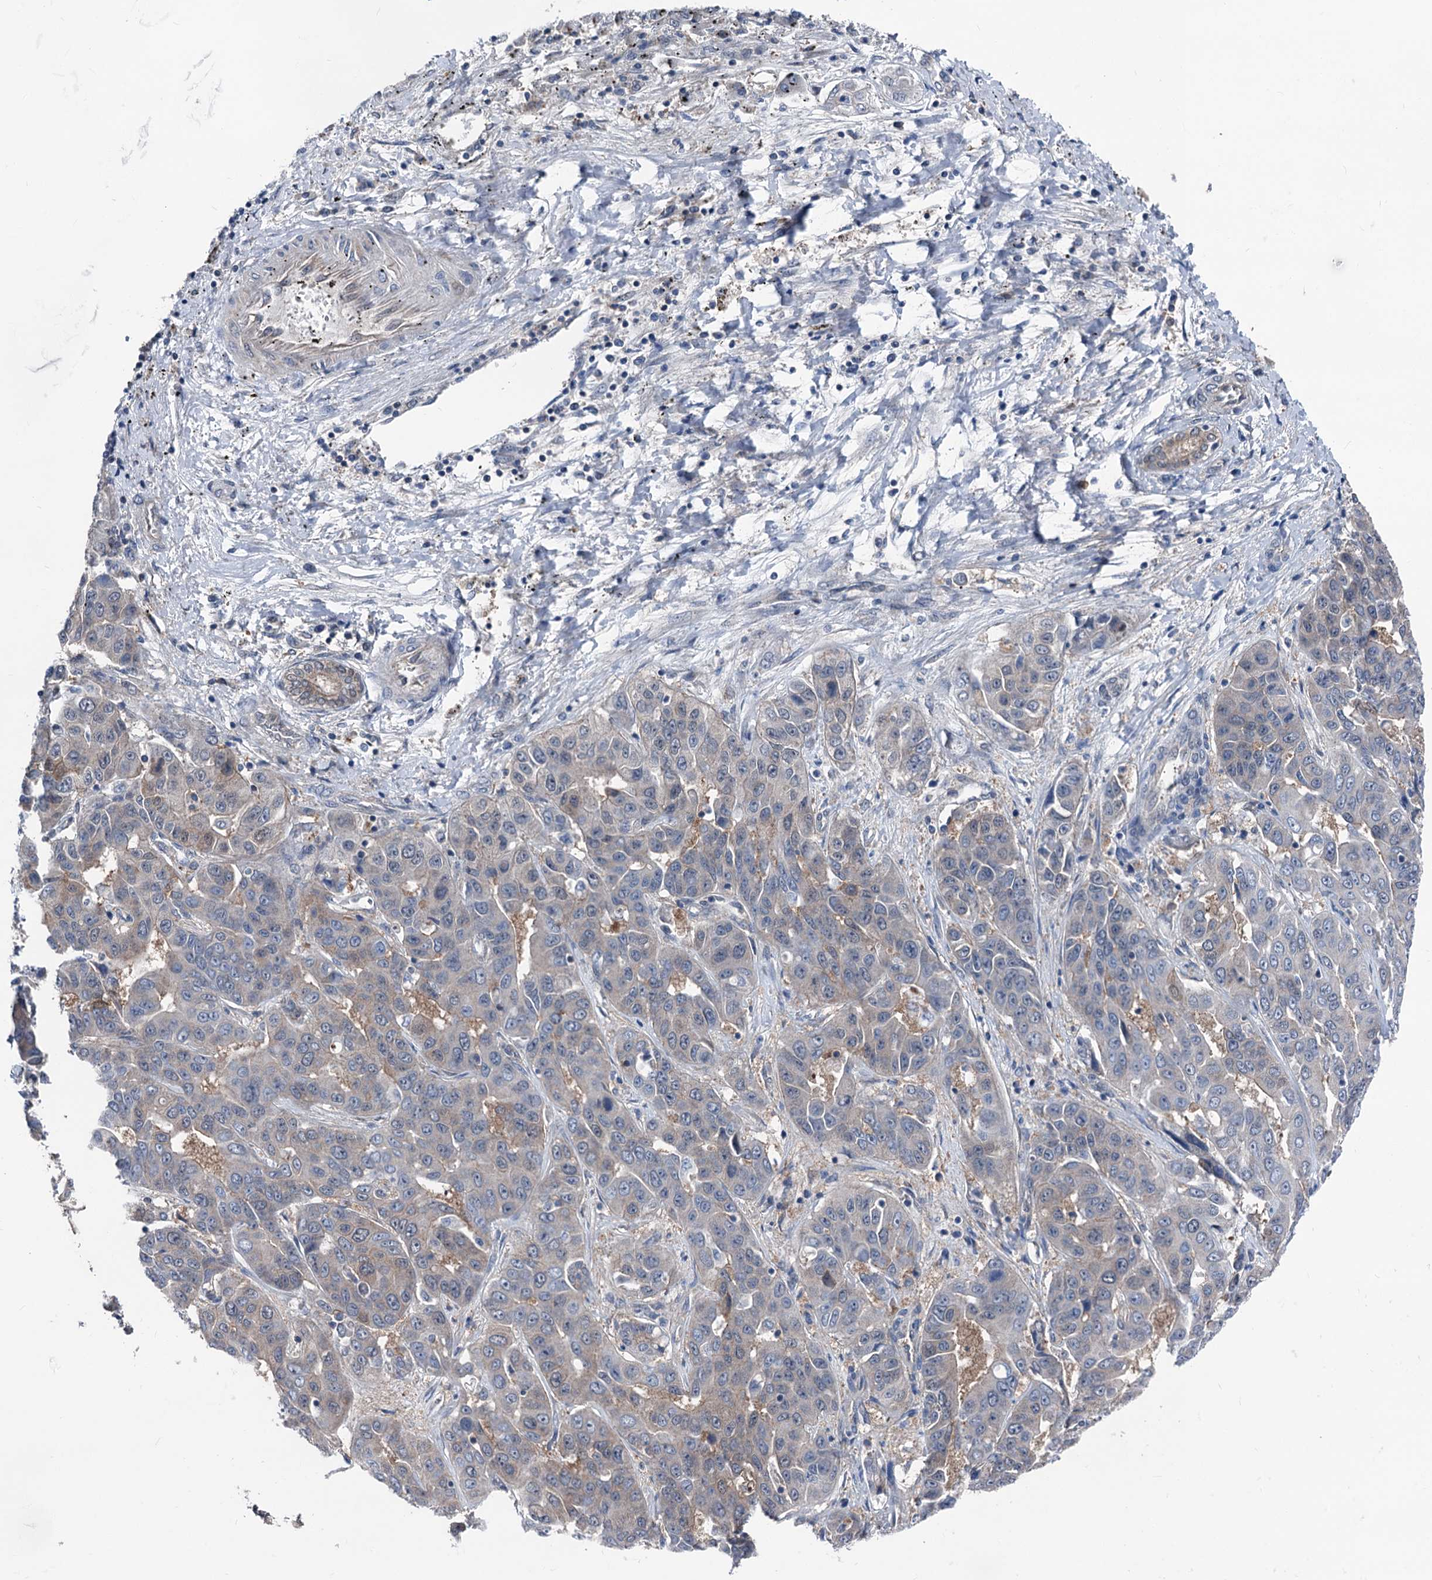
{"staining": {"intensity": "weak", "quantity": "<25%", "location": "cytoplasmic/membranous"}, "tissue": "liver cancer", "cell_type": "Tumor cells", "image_type": "cancer", "snomed": [{"axis": "morphology", "description": "Cholangiocarcinoma"}, {"axis": "topography", "description": "Liver"}], "caption": "There is no significant expression in tumor cells of liver cancer. The staining was performed using DAB (3,3'-diaminobenzidine) to visualize the protein expression in brown, while the nuclei were stained in blue with hematoxylin (Magnification: 20x).", "gene": "GLO1", "patient": {"sex": "female", "age": 52}}